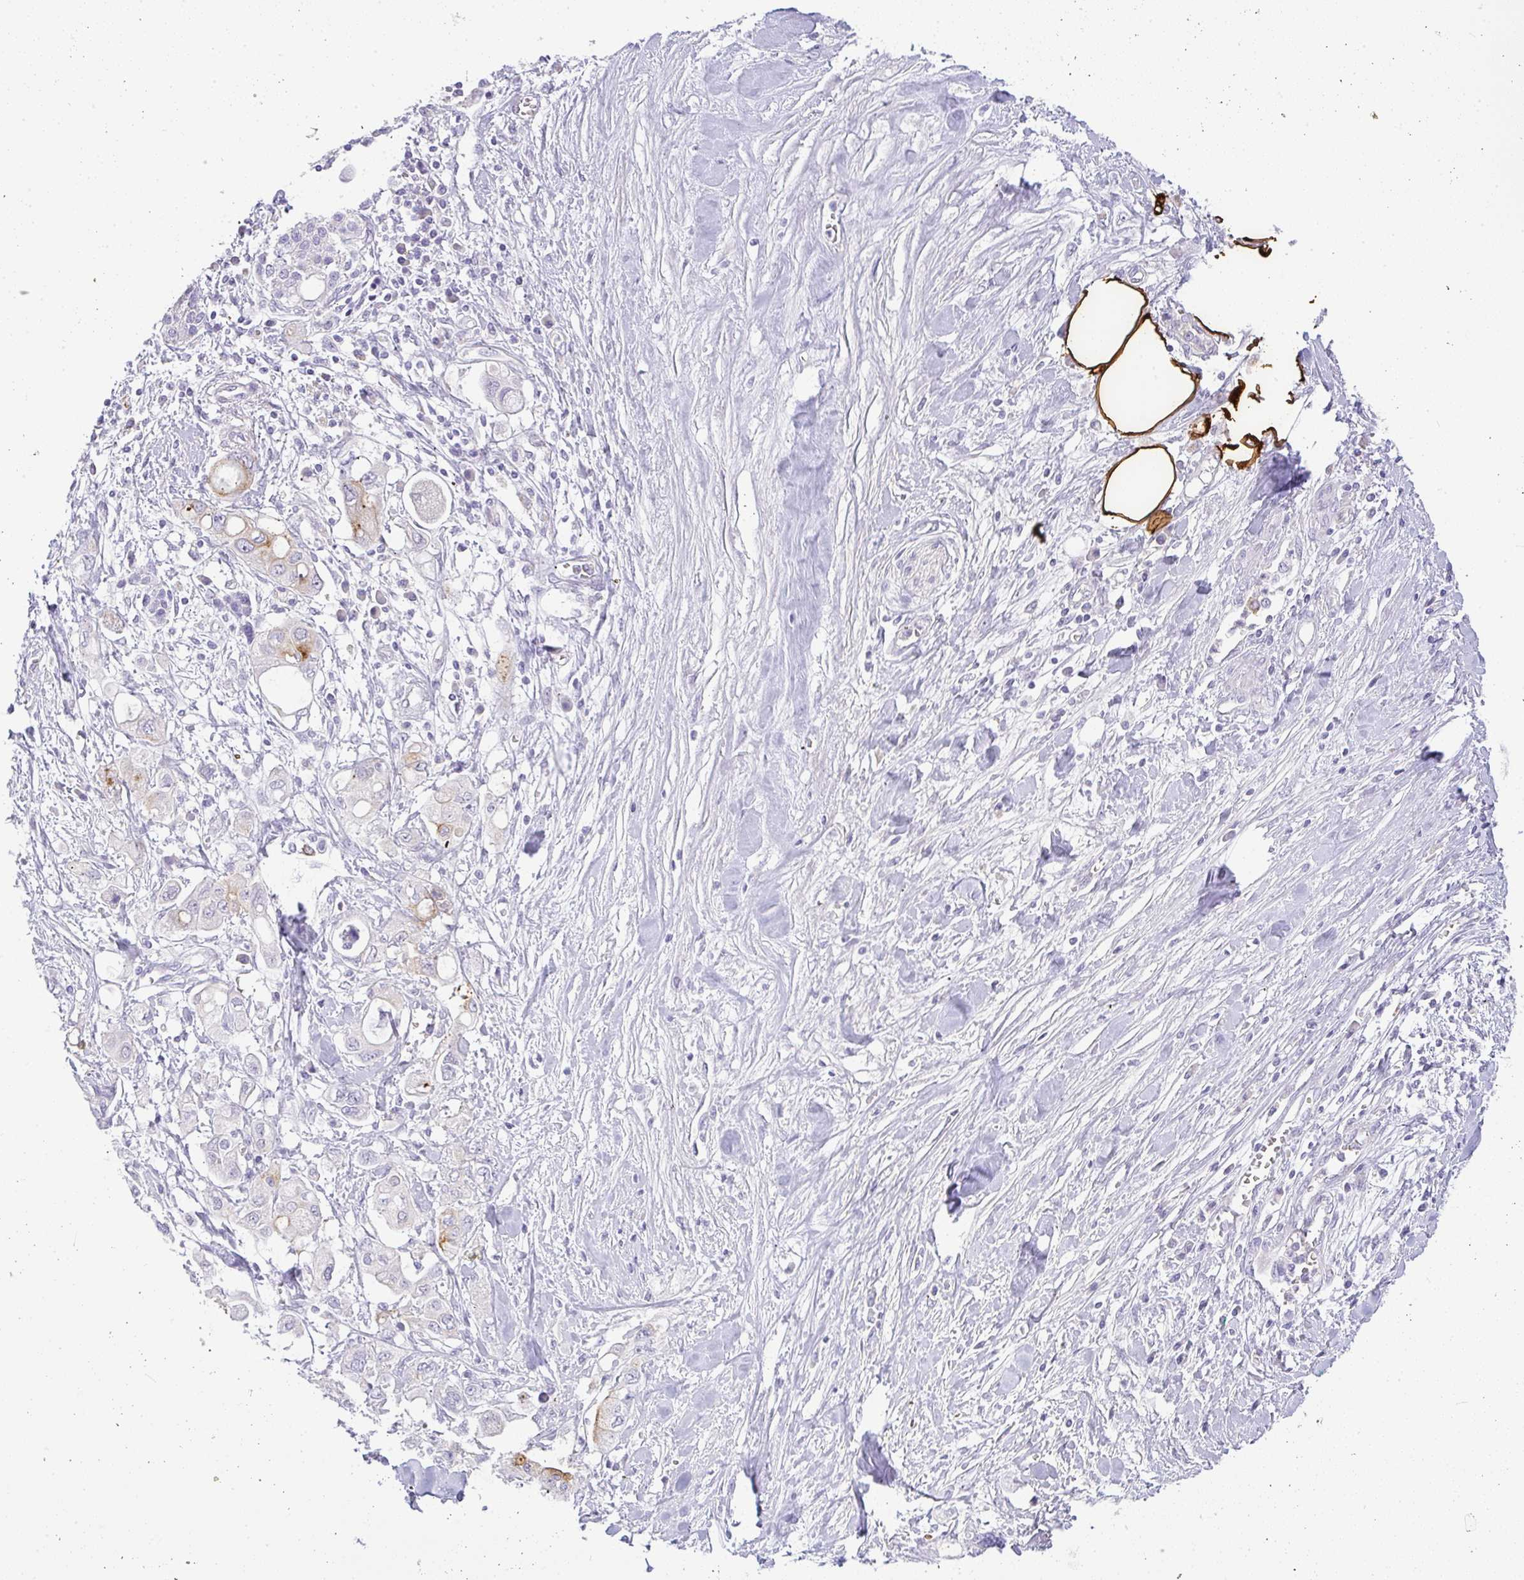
{"staining": {"intensity": "moderate", "quantity": "<25%", "location": "cytoplasmic/membranous"}, "tissue": "pancreatic cancer", "cell_type": "Tumor cells", "image_type": "cancer", "snomed": [{"axis": "morphology", "description": "Adenocarcinoma, NOS"}, {"axis": "topography", "description": "Pancreas"}], "caption": "IHC image of neoplastic tissue: human pancreatic cancer stained using immunohistochemistry exhibits low levels of moderate protein expression localized specifically in the cytoplasmic/membranous of tumor cells, appearing as a cytoplasmic/membranous brown color.", "gene": "LIPE", "patient": {"sex": "female", "age": 56}}